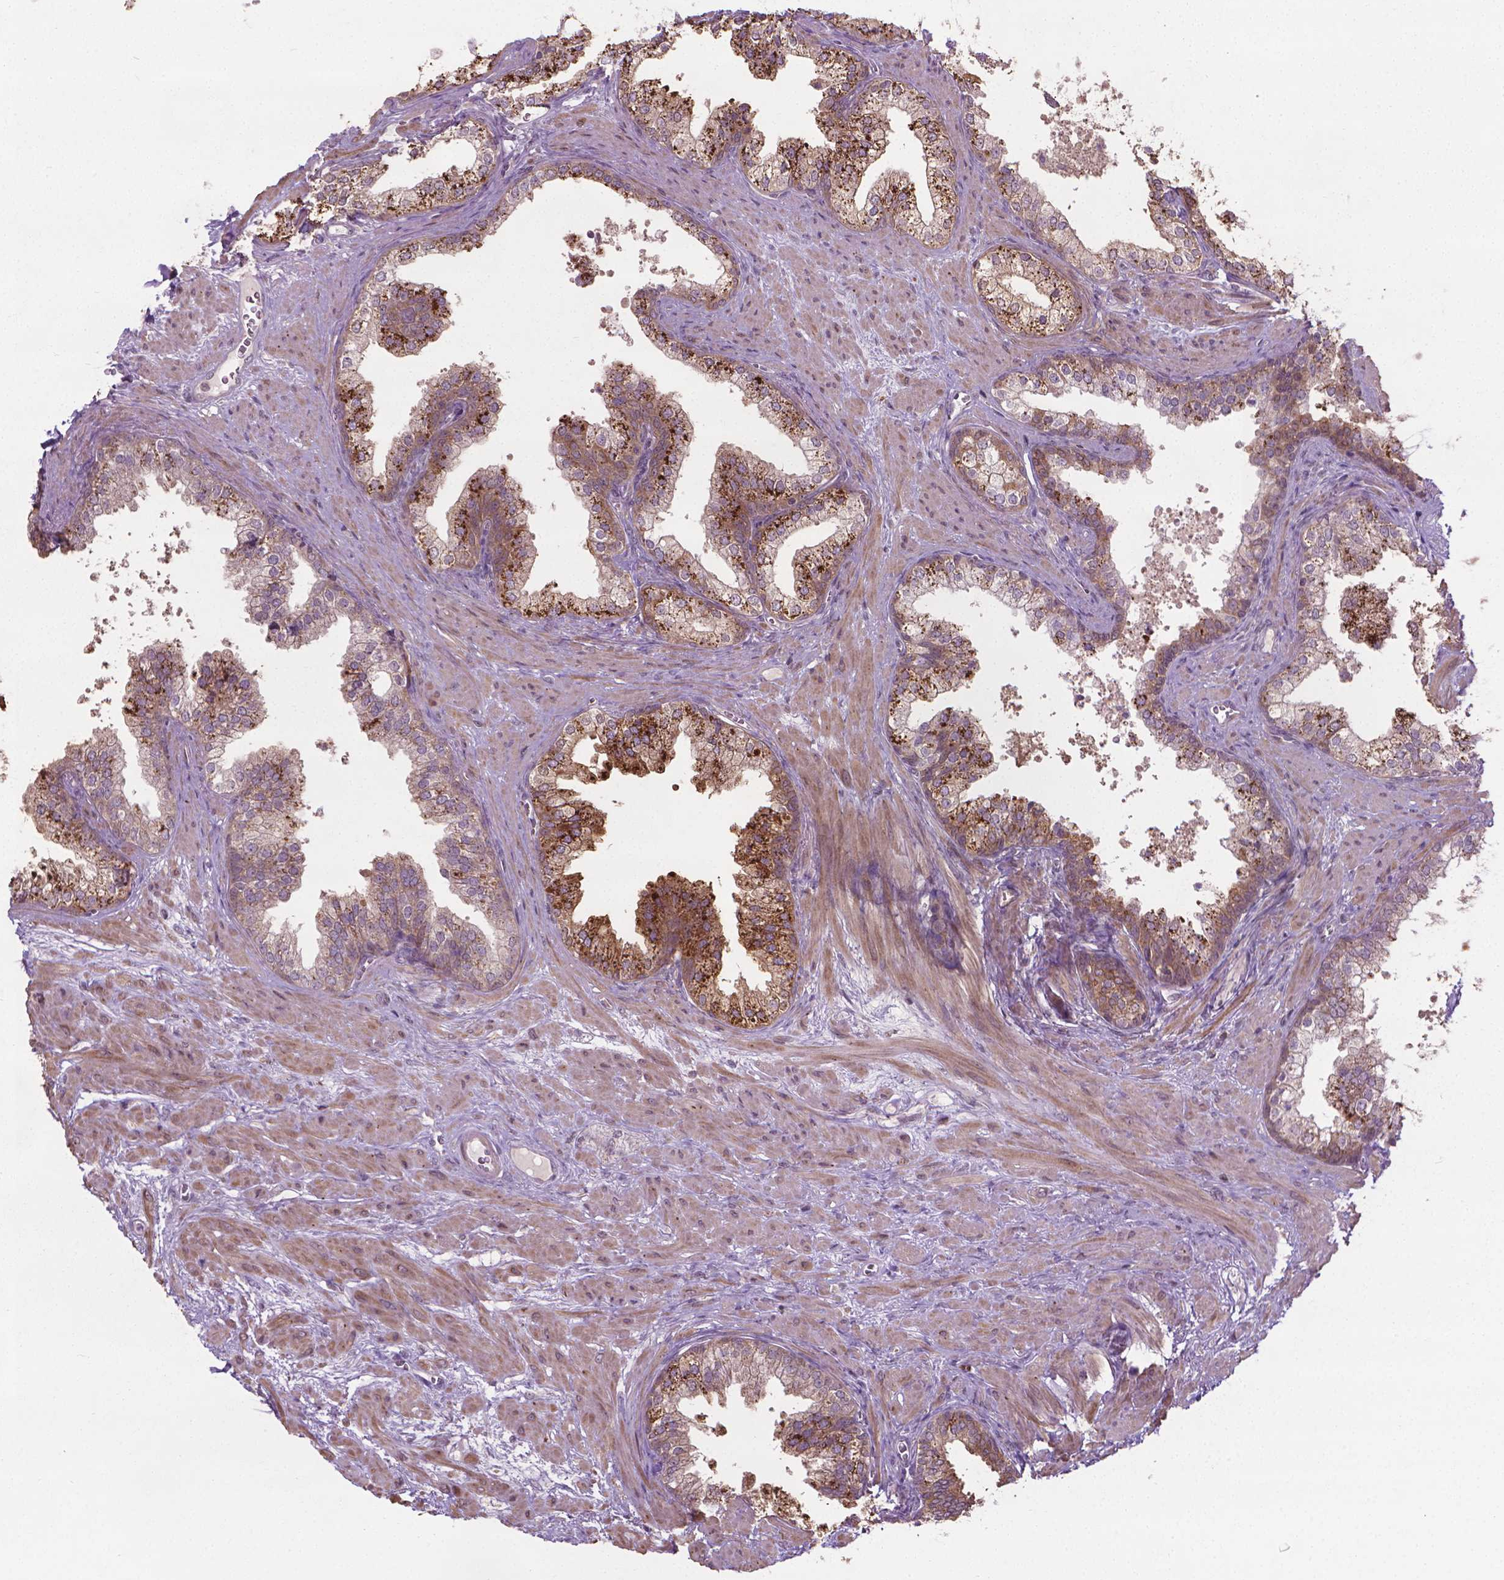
{"staining": {"intensity": "strong", "quantity": ">75%", "location": "cytoplasmic/membranous"}, "tissue": "prostate", "cell_type": "Glandular cells", "image_type": "normal", "snomed": [{"axis": "morphology", "description": "Normal tissue, NOS"}, {"axis": "topography", "description": "Prostate"}], "caption": "A high amount of strong cytoplasmic/membranous expression is present in about >75% of glandular cells in normal prostate. (DAB (3,3'-diaminobenzidine) = brown stain, brightfield microscopy at high magnification).", "gene": "PRAG1", "patient": {"sex": "male", "age": 79}}